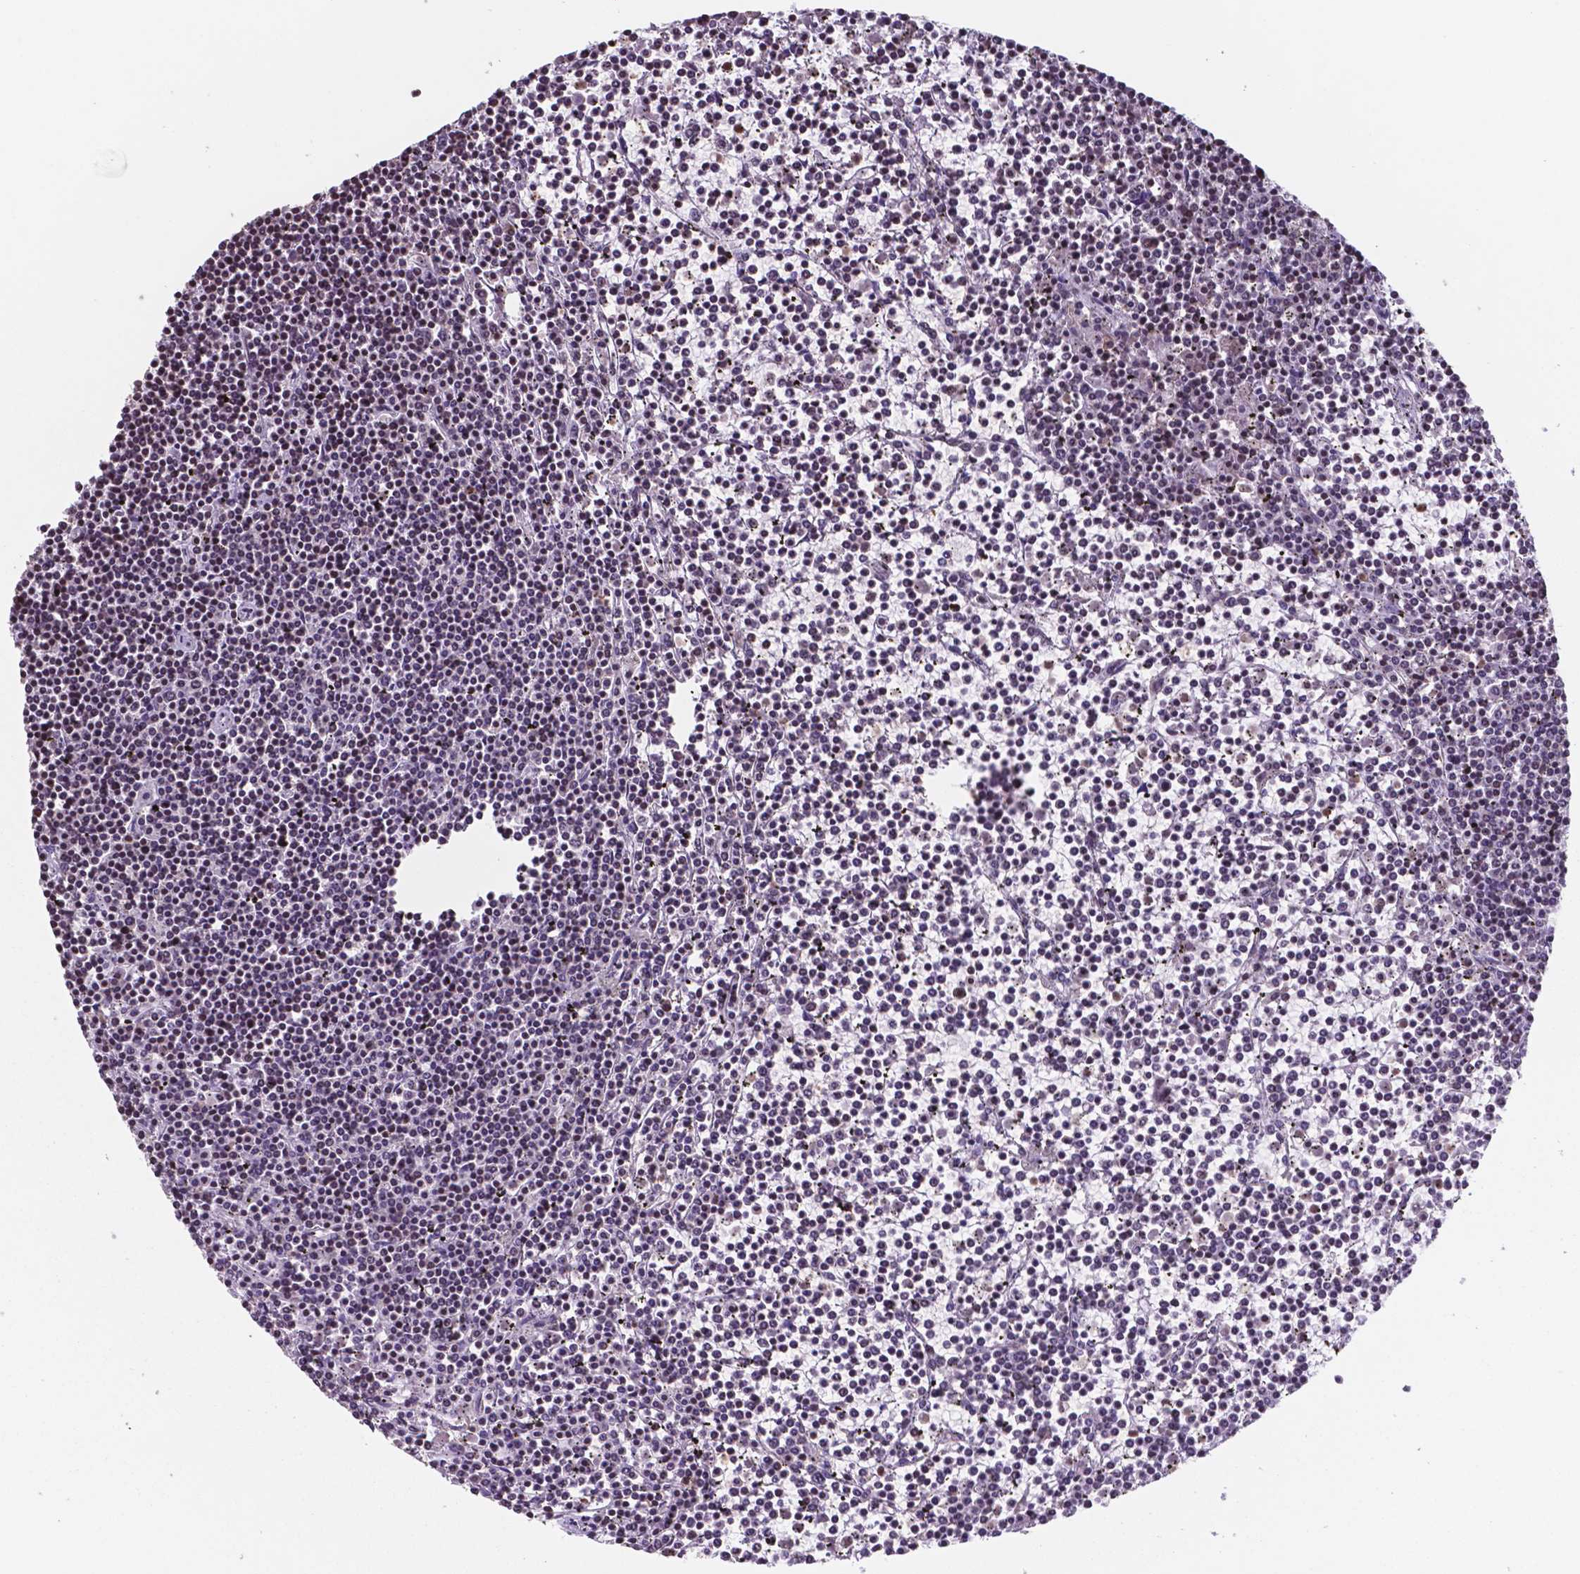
{"staining": {"intensity": "negative", "quantity": "none", "location": "none"}, "tissue": "lymphoma", "cell_type": "Tumor cells", "image_type": "cancer", "snomed": [{"axis": "morphology", "description": "Malignant lymphoma, non-Hodgkin's type, Low grade"}, {"axis": "topography", "description": "Spleen"}], "caption": "High power microscopy micrograph of an IHC photomicrograph of lymphoma, revealing no significant positivity in tumor cells. The staining is performed using DAB (3,3'-diaminobenzidine) brown chromogen with nuclei counter-stained in using hematoxylin.", "gene": "MLC1", "patient": {"sex": "female", "age": 19}}